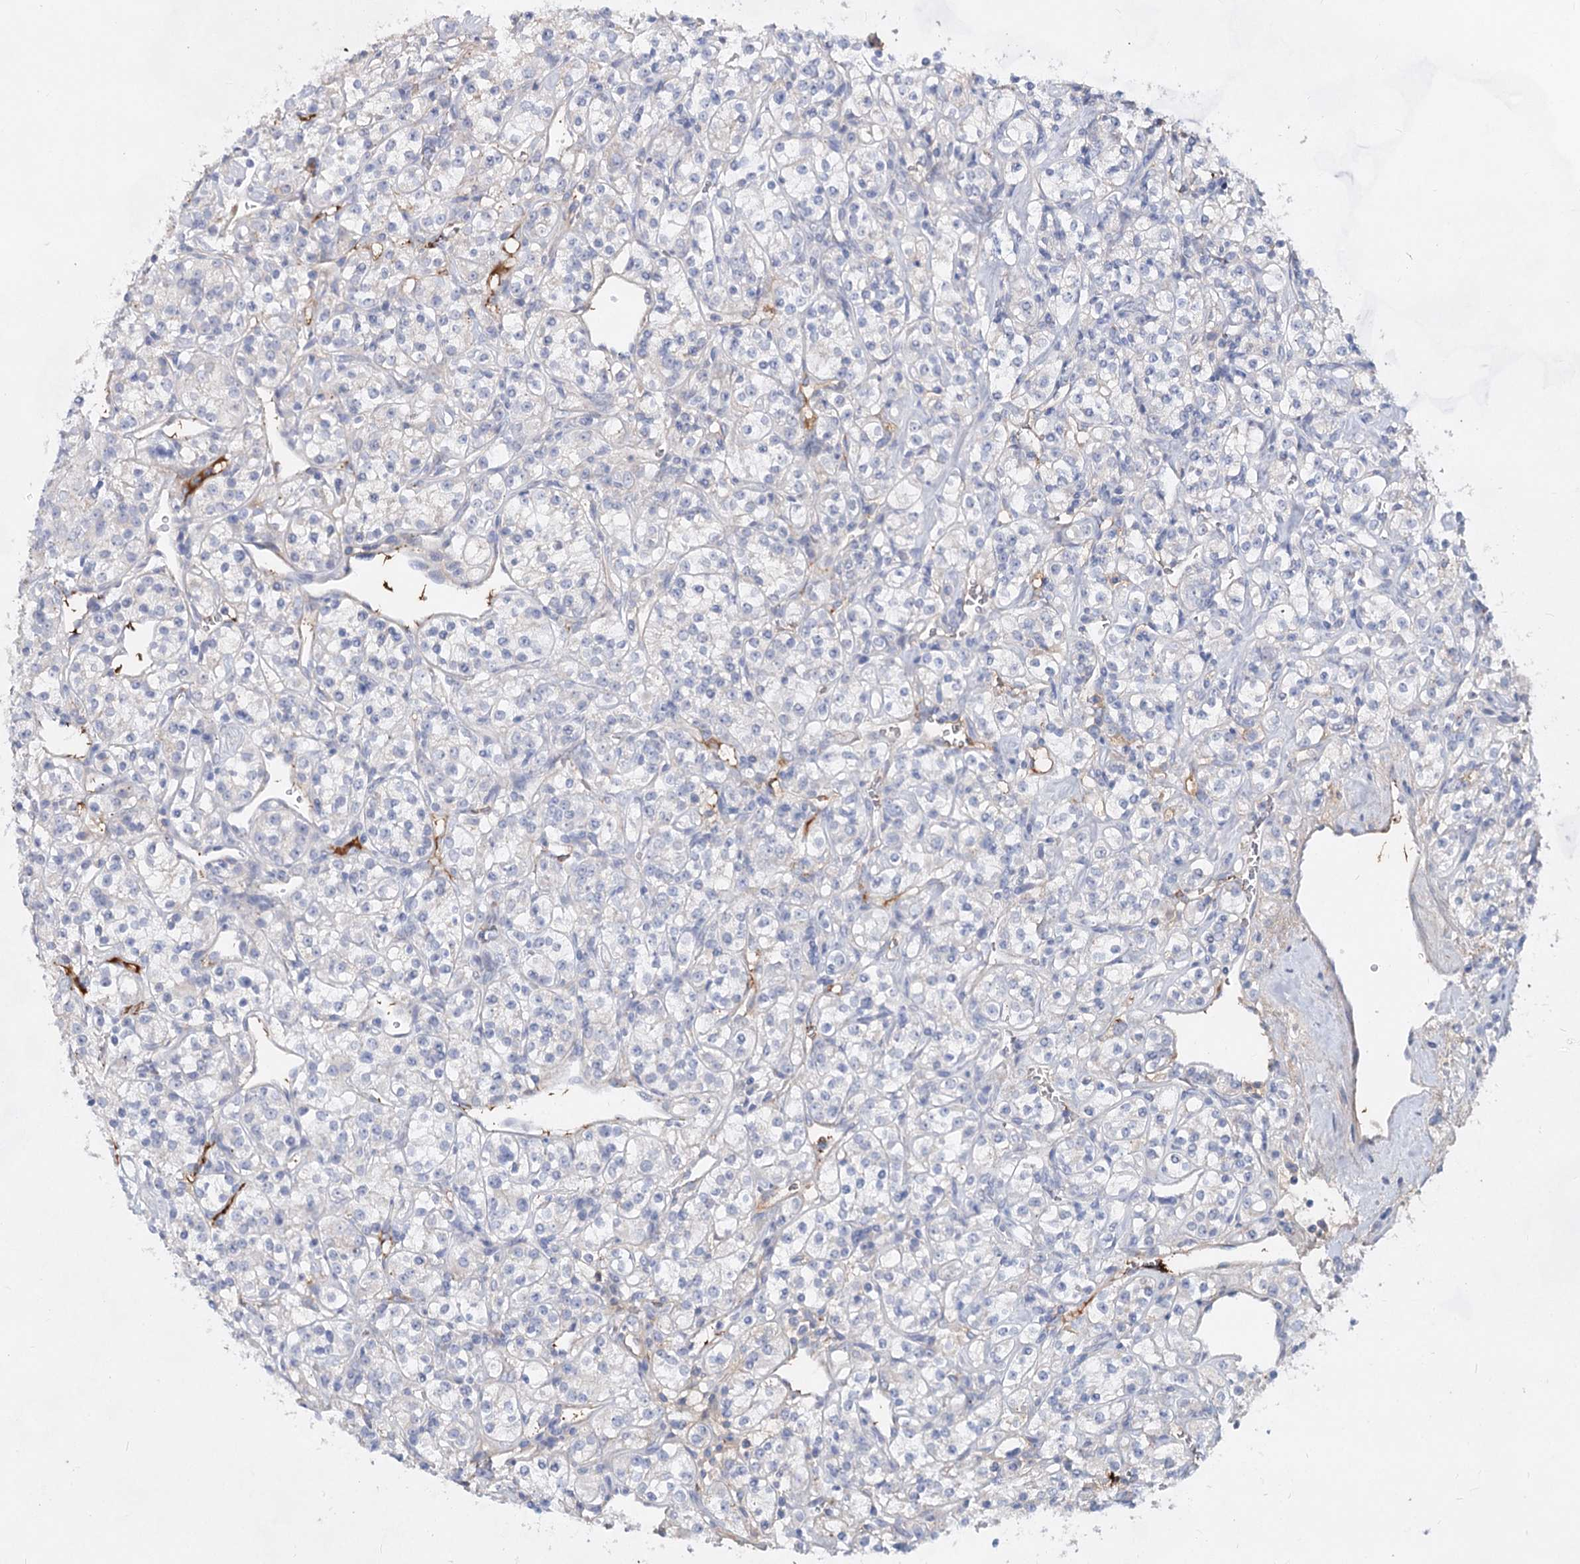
{"staining": {"intensity": "negative", "quantity": "none", "location": "none"}, "tissue": "renal cancer", "cell_type": "Tumor cells", "image_type": "cancer", "snomed": [{"axis": "morphology", "description": "Adenocarcinoma, NOS"}, {"axis": "topography", "description": "Kidney"}], "caption": "Immunohistochemistry photomicrograph of neoplastic tissue: human renal cancer stained with DAB (3,3'-diaminobenzidine) demonstrates no significant protein positivity in tumor cells. (Stains: DAB immunohistochemistry with hematoxylin counter stain, Microscopy: brightfield microscopy at high magnification).", "gene": "TASOR2", "patient": {"sex": "male", "age": 77}}